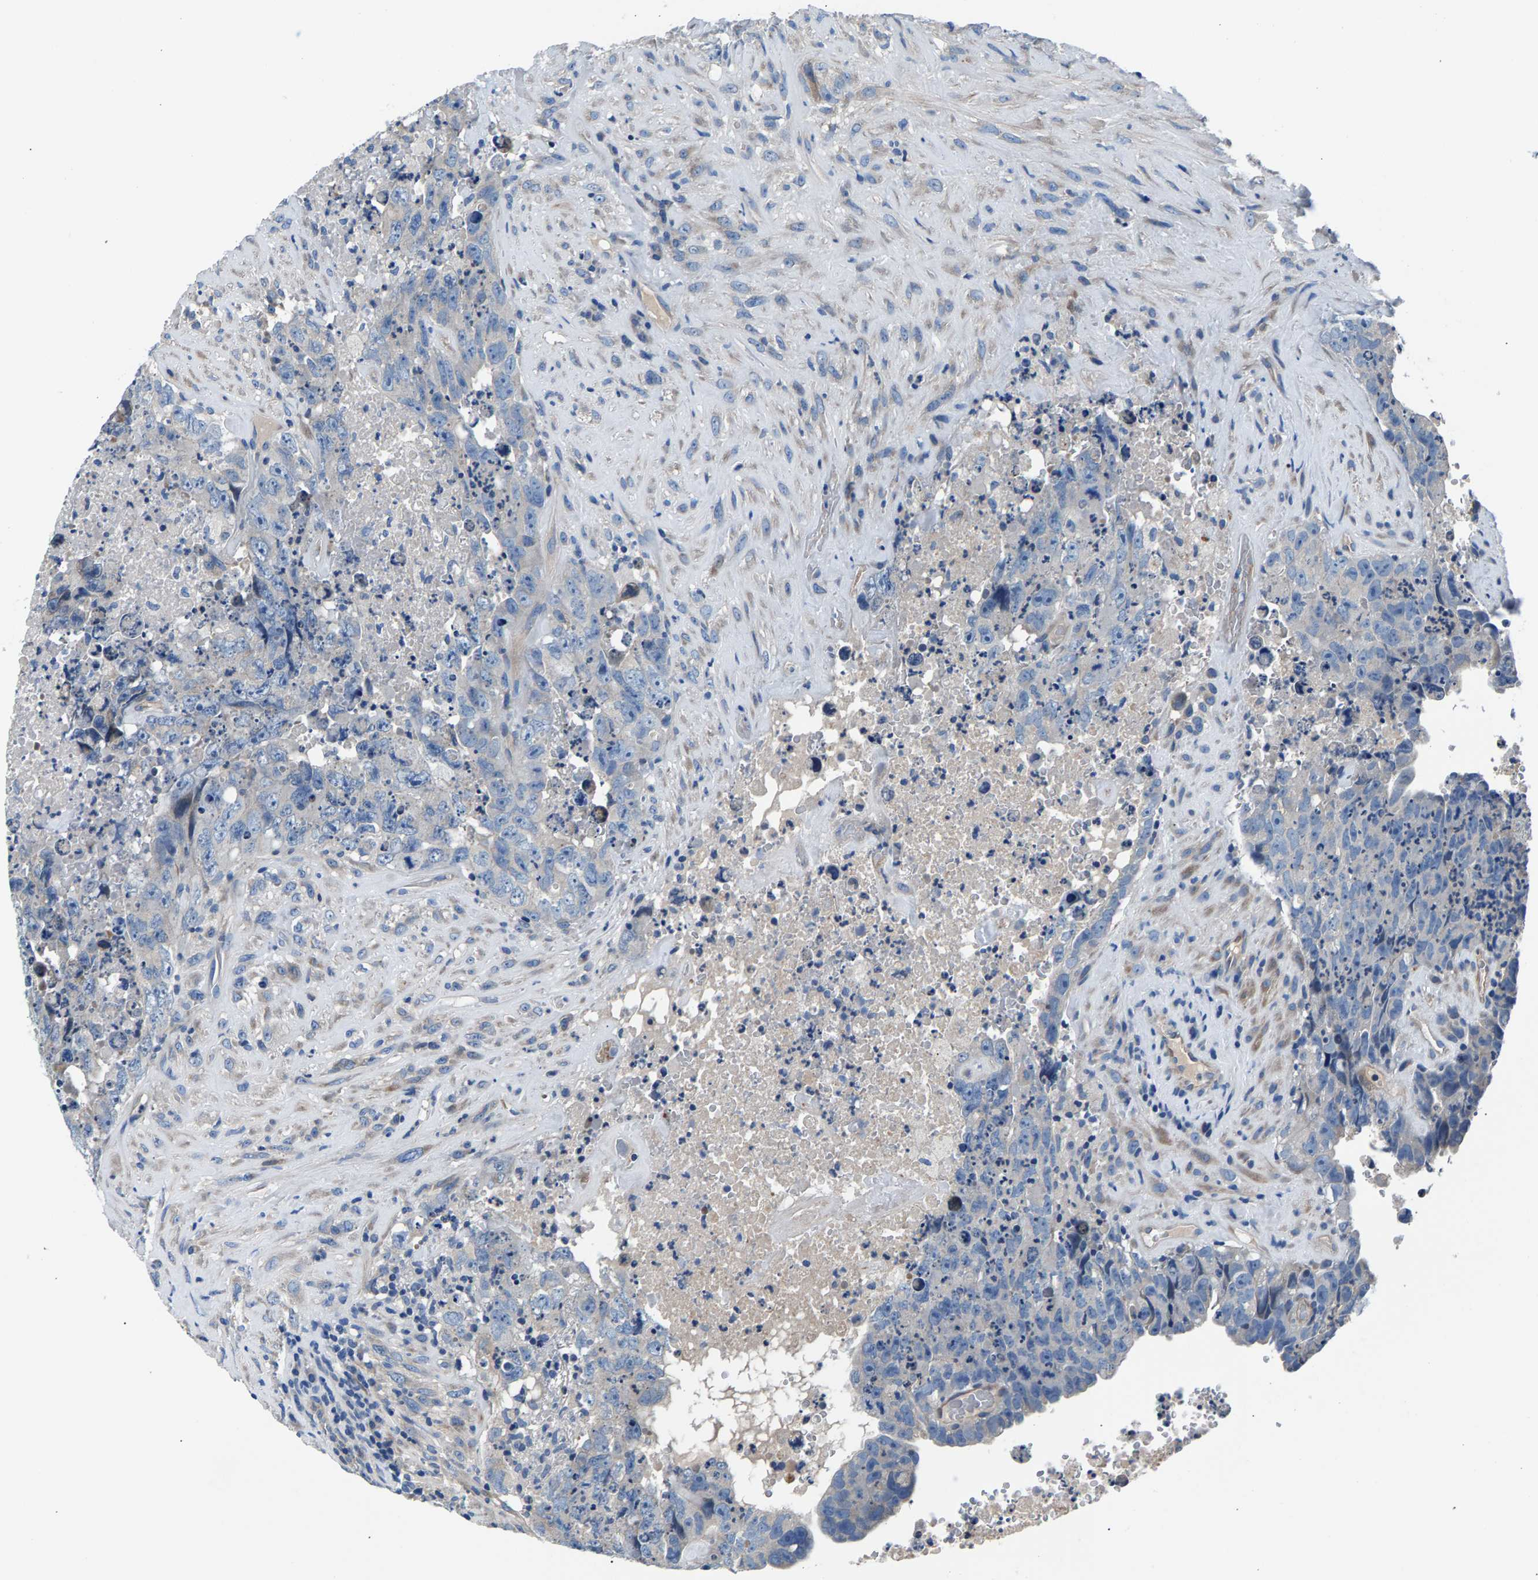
{"staining": {"intensity": "weak", "quantity": "<25%", "location": "cytoplasmic/membranous"}, "tissue": "testis cancer", "cell_type": "Tumor cells", "image_type": "cancer", "snomed": [{"axis": "morphology", "description": "Carcinoma, Embryonal, NOS"}, {"axis": "topography", "description": "Testis"}], "caption": "Protein analysis of testis cancer (embryonal carcinoma) demonstrates no significant staining in tumor cells.", "gene": "CDRT4", "patient": {"sex": "male", "age": 32}}